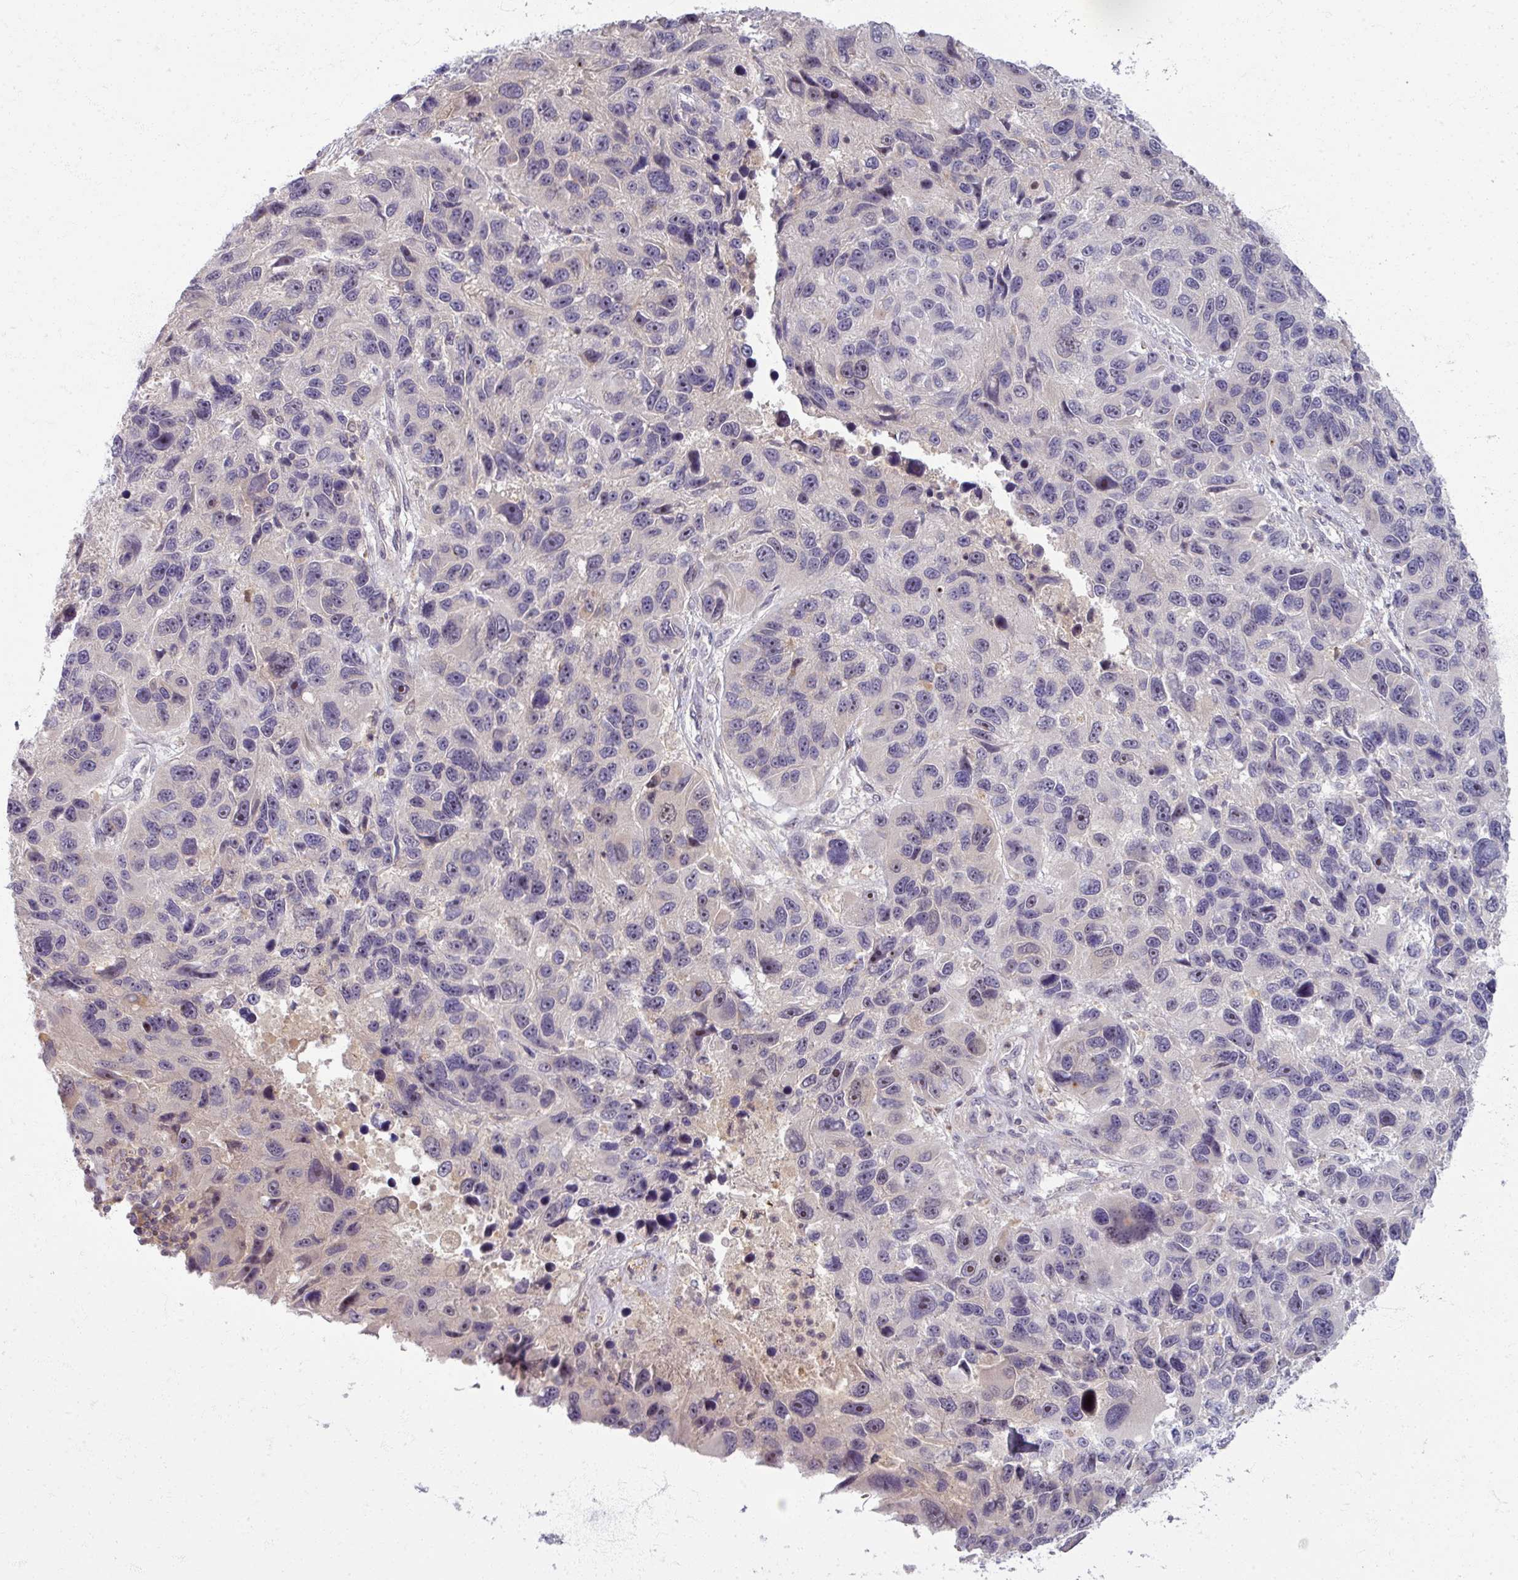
{"staining": {"intensity": "negative", "quantity": "none", "location": "none"}, "tissue": "melanoma", "cell_type": "Tumor cells", "image_type": "cancer", "snomed": [{"axis": "morphology", "description": "Malignant melanoma, NOS"}, {"axis": "topography", "description": "Skin"}], "caption": "High power microscopy histopathology image of an immunohistochemistry image of malignant melanoma, revealing no significant expression in tumor cells.", "gene": "TTLL7", "patient": {"sex": "male", "age": 53}}